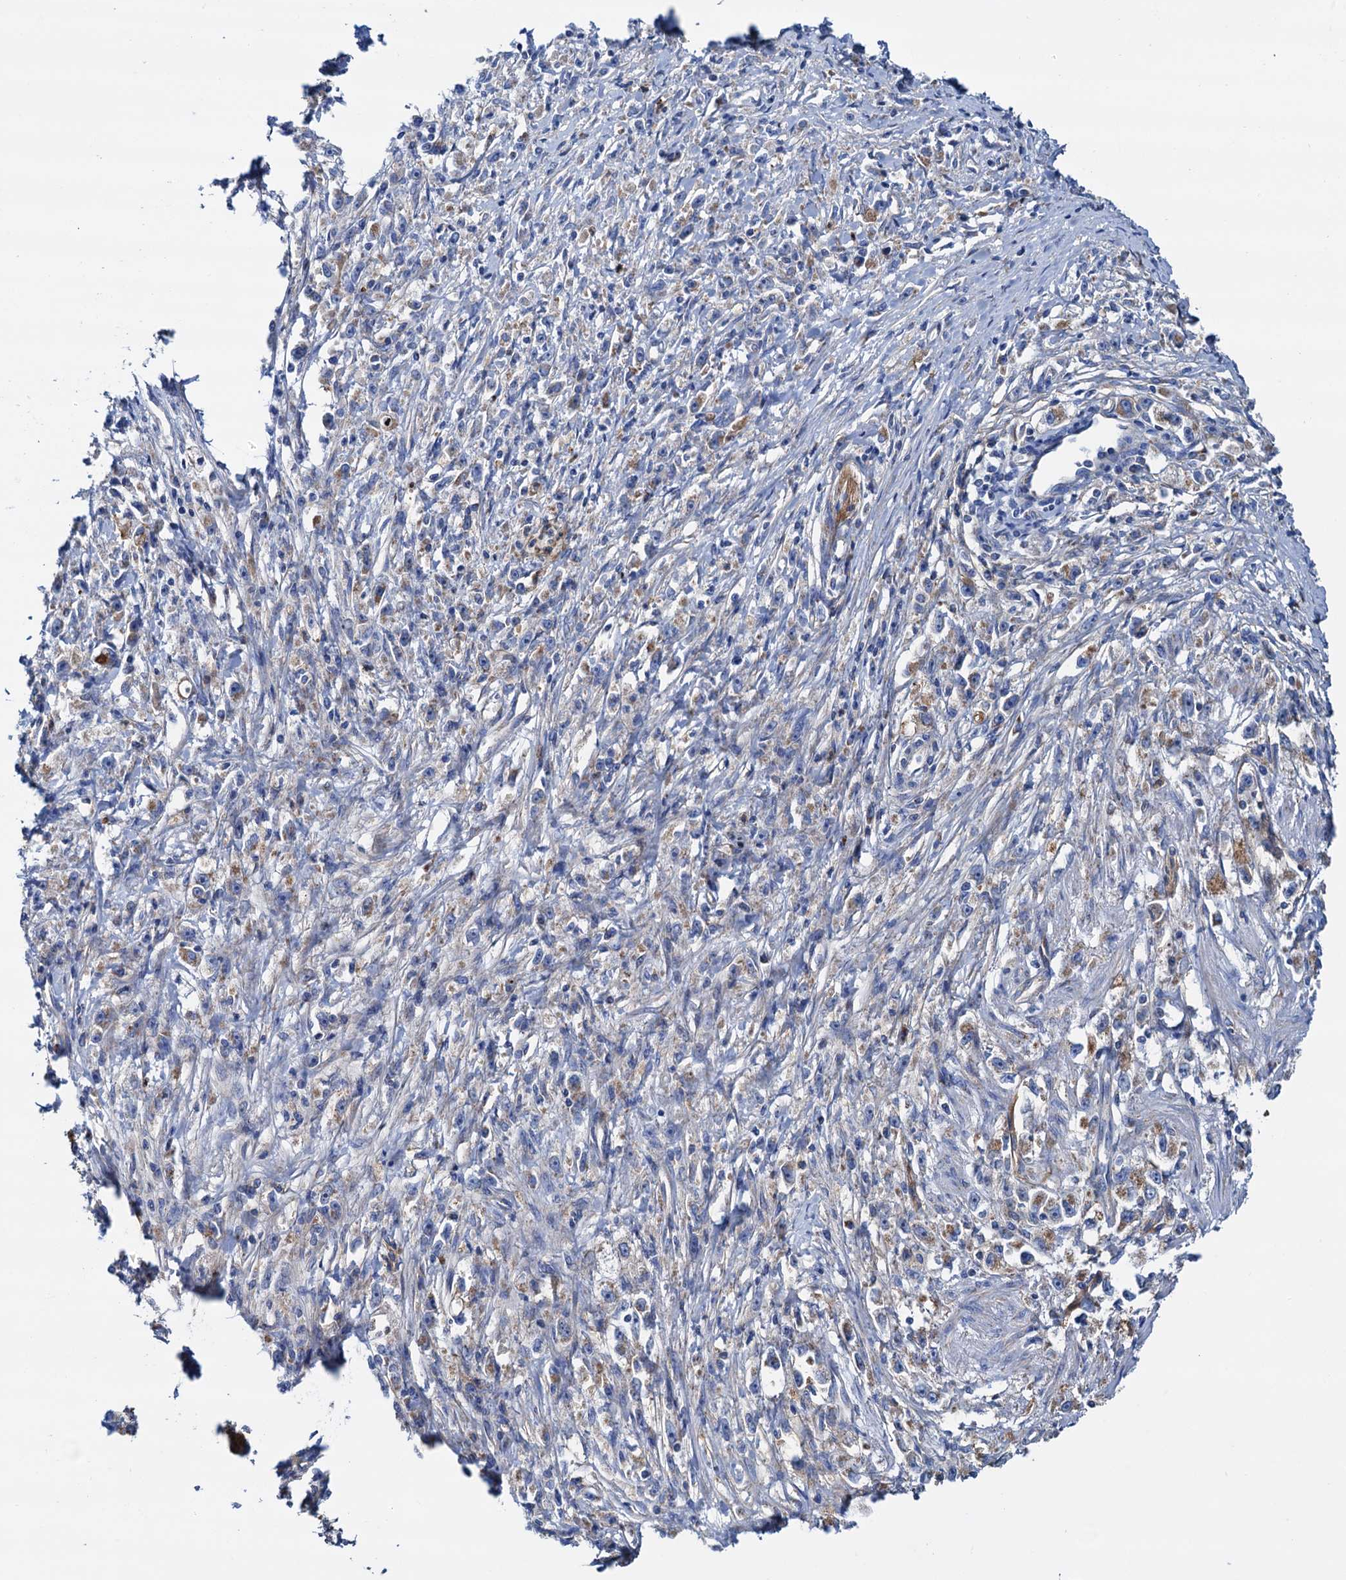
{"staining": {"intensity": "negative", "quantity": "none", "location": "none"}, "tissue": "stomach cancer", "cell_type": "Tumor cells", "image_type": "cancer", "snomed": [{"axis": "morphology", "description": "Adenocarcinoma, NOS"}, {"axis": "topography", "description": "Stomach"}], "caption": "High power microscopy image of an IHC photomicrograph of stomach cancer (adenocarcinoma), revealing no significant expression in tumor cells.", "gene": "RASSF9", "patient": {"sex": "female", "age": 59}}